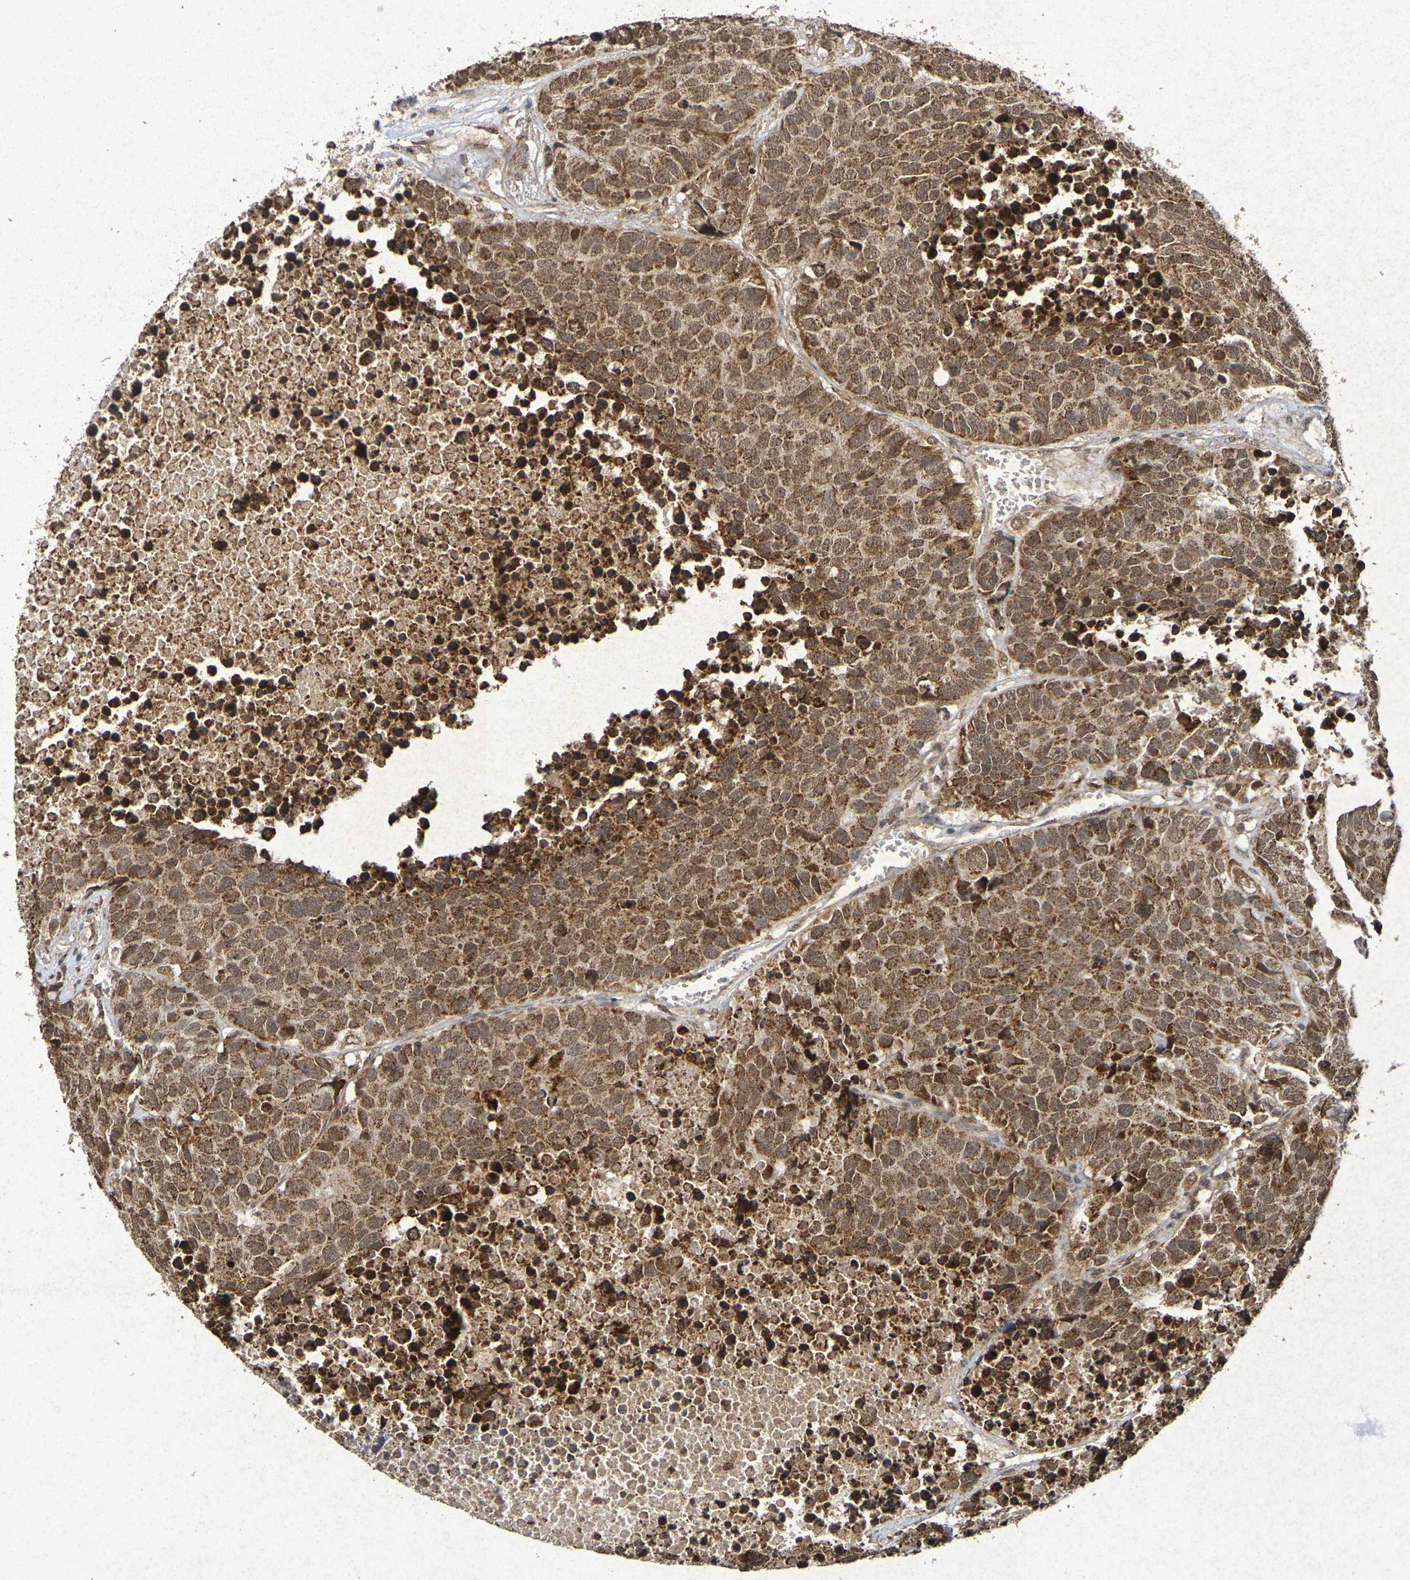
{"staining": {"intensity": "moderate", "quantity": ">75%", "location": "cytoplasmic/membranous,nuclear"}, "tissue": "carcinoid", "cell_type": "Tumor cells", "image_type": "cancer", "snomed": [{"axis": "morphology", "description": "Carcinoid, malignant, NOS"}, {"axis": "topography", "description": "Lung"}], "caption": "Carcinoid stained with a brown dye exhibits moderate cytoplasmic/membranous and nuclear positive expression in about >75% of tumor cells.", "gene": "GUCY1A2", "patient": {"sex": "male", "age": 60}}